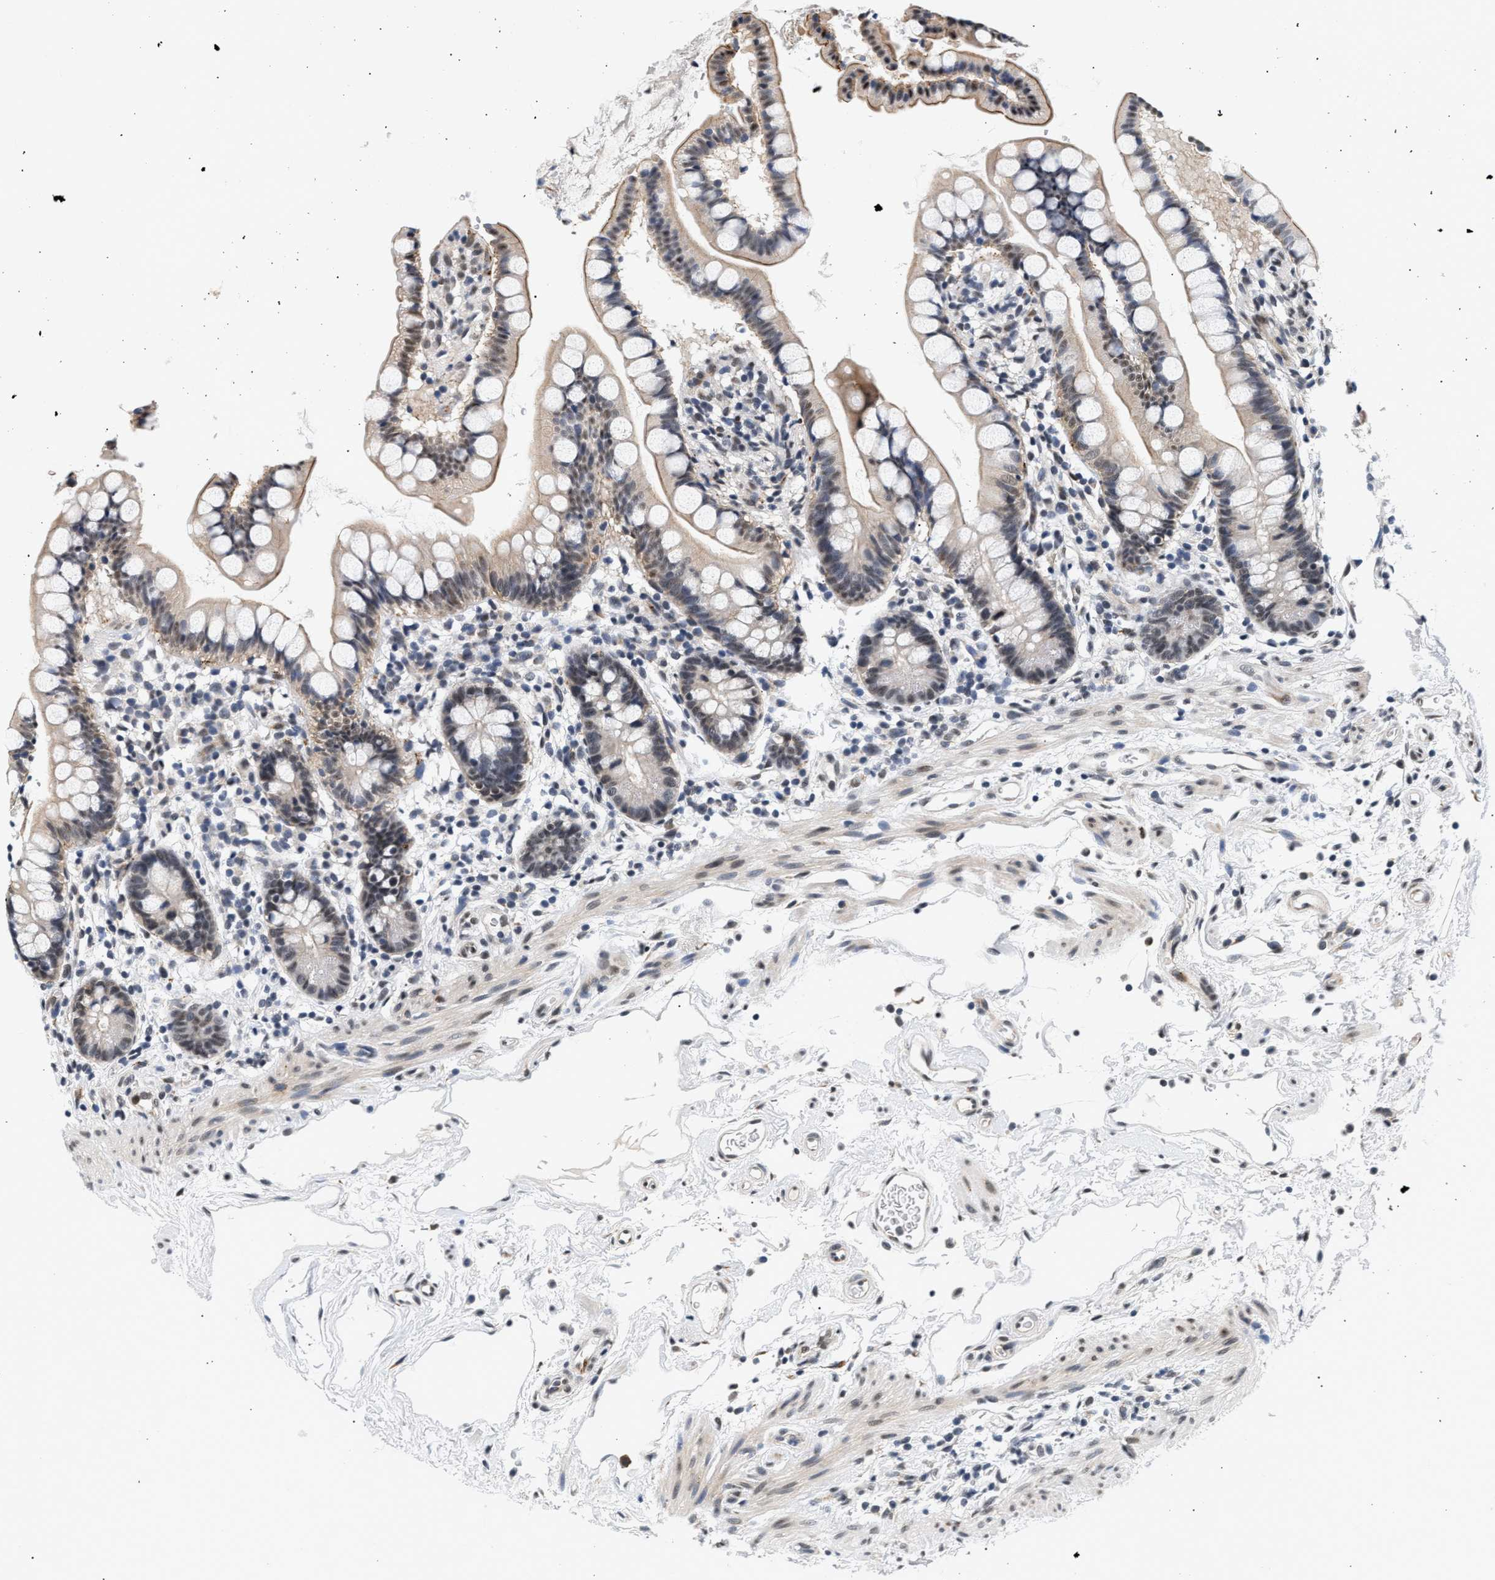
{"staining": {"intensity": "weak", "quantity": "25%-75%", "location": "cytoplasmic/membranous,nuclear"}, "tissue": "small intestine", "cell_type": "Glandular cells", "image_type": "normal", "snomed": [{"axis": "morphology", "description": "Normal tissue, NOS"}, {"axis": "topography", "description": "Small intestine"}], "caption": "The photomicrograph shows immunohistochemical staining of unremarkable small intestine. There is weak cytoplasmic/membranous,nuclear positivity is present in about 25%-75% of glandular cells. Using DAB (brown) and hematoxylin (blue) stains, captured at high magnification using brightfield microscopy.", "gene": "THOC1", "patient": {"sex": "female", "age": 84}}